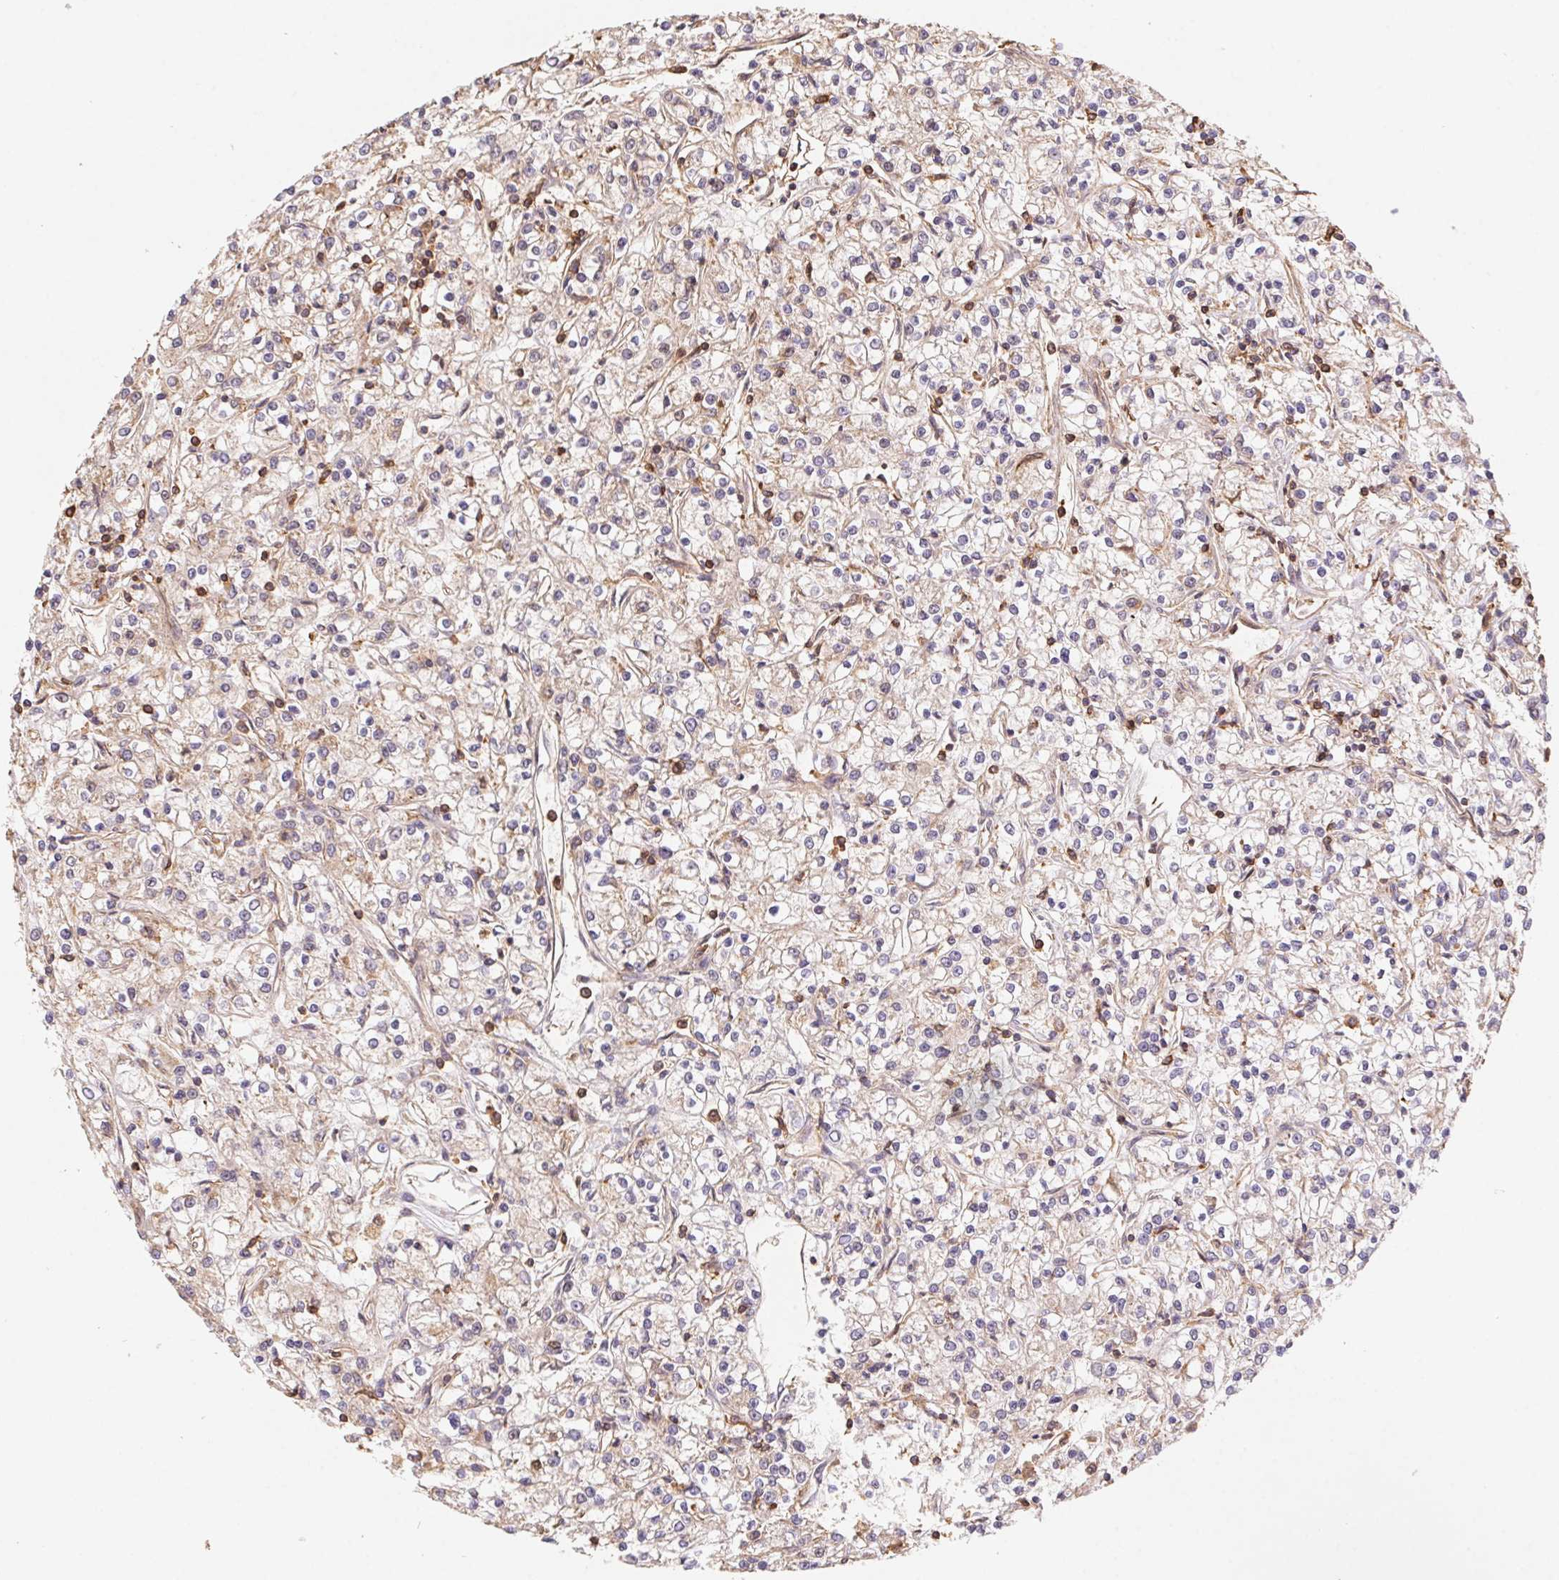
{"staining": {"intensity": "weak", "quantity": "25%-75%", "location": "cytoplasmic/membranous"}, "tissue": "renal cancer", "cell_type": "Tumor cells", "image_type": "cancer", "snomed": [{"axis": "morphology", "description": "Adenocarcinoma, NOS"}, {"axis": "topography", "description": "Kidney"}], "caption": "Approximately 25%-75% of tumor cells in human adenocarcinoma (renal) demonstrate weak cytoplasmic/membranous protein expression as visualized by brown immunohistochemical staining.", "gene": "ATG10", "patient": {"sex": "female", "age": 59}}